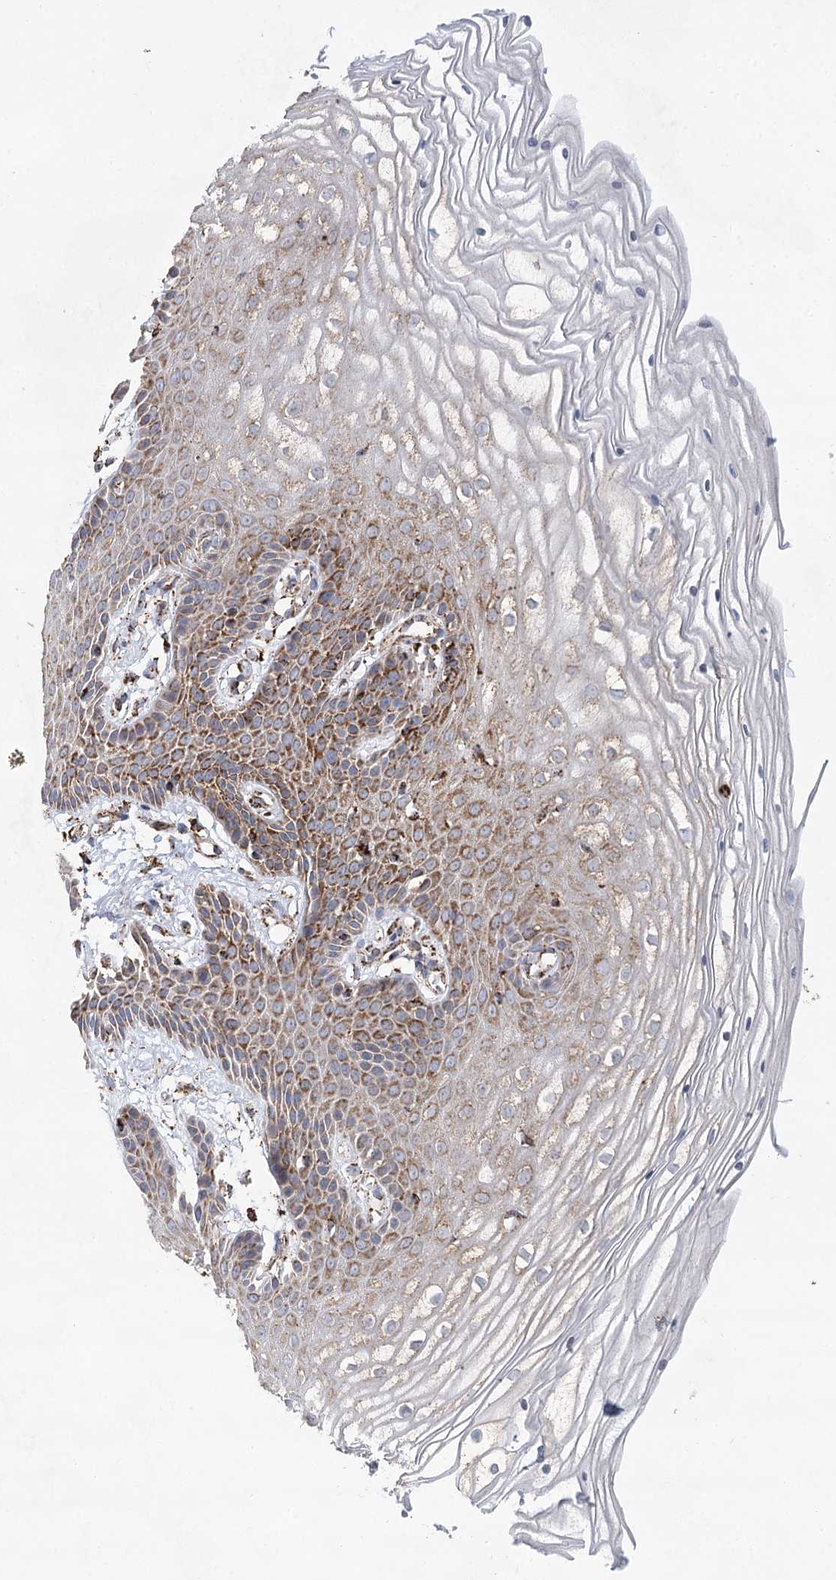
{"staining": {"intensity": "moderate", "quantity": ">75%", "location": "cytoplasmic/membranous"}, "tissue": "vagina", "cell_type": "Squamous epithelial cells", "image_type": "normal", "snomed": [{"axis": "morphology", "description": "Normal tissue, NOS"}, {"axis": "topography", "description": "Vagina"}, {"axis": "topography", "description": "Cervix"}], "caption": "Brown immunohistochemical staining in unremarkable human vagina exhibits moderate cytoplasmic/membranous positivity in about >75% of squamous epithelial cells.", "gene": "NADK2", "patient": {"sex": "female", "age": 40}}